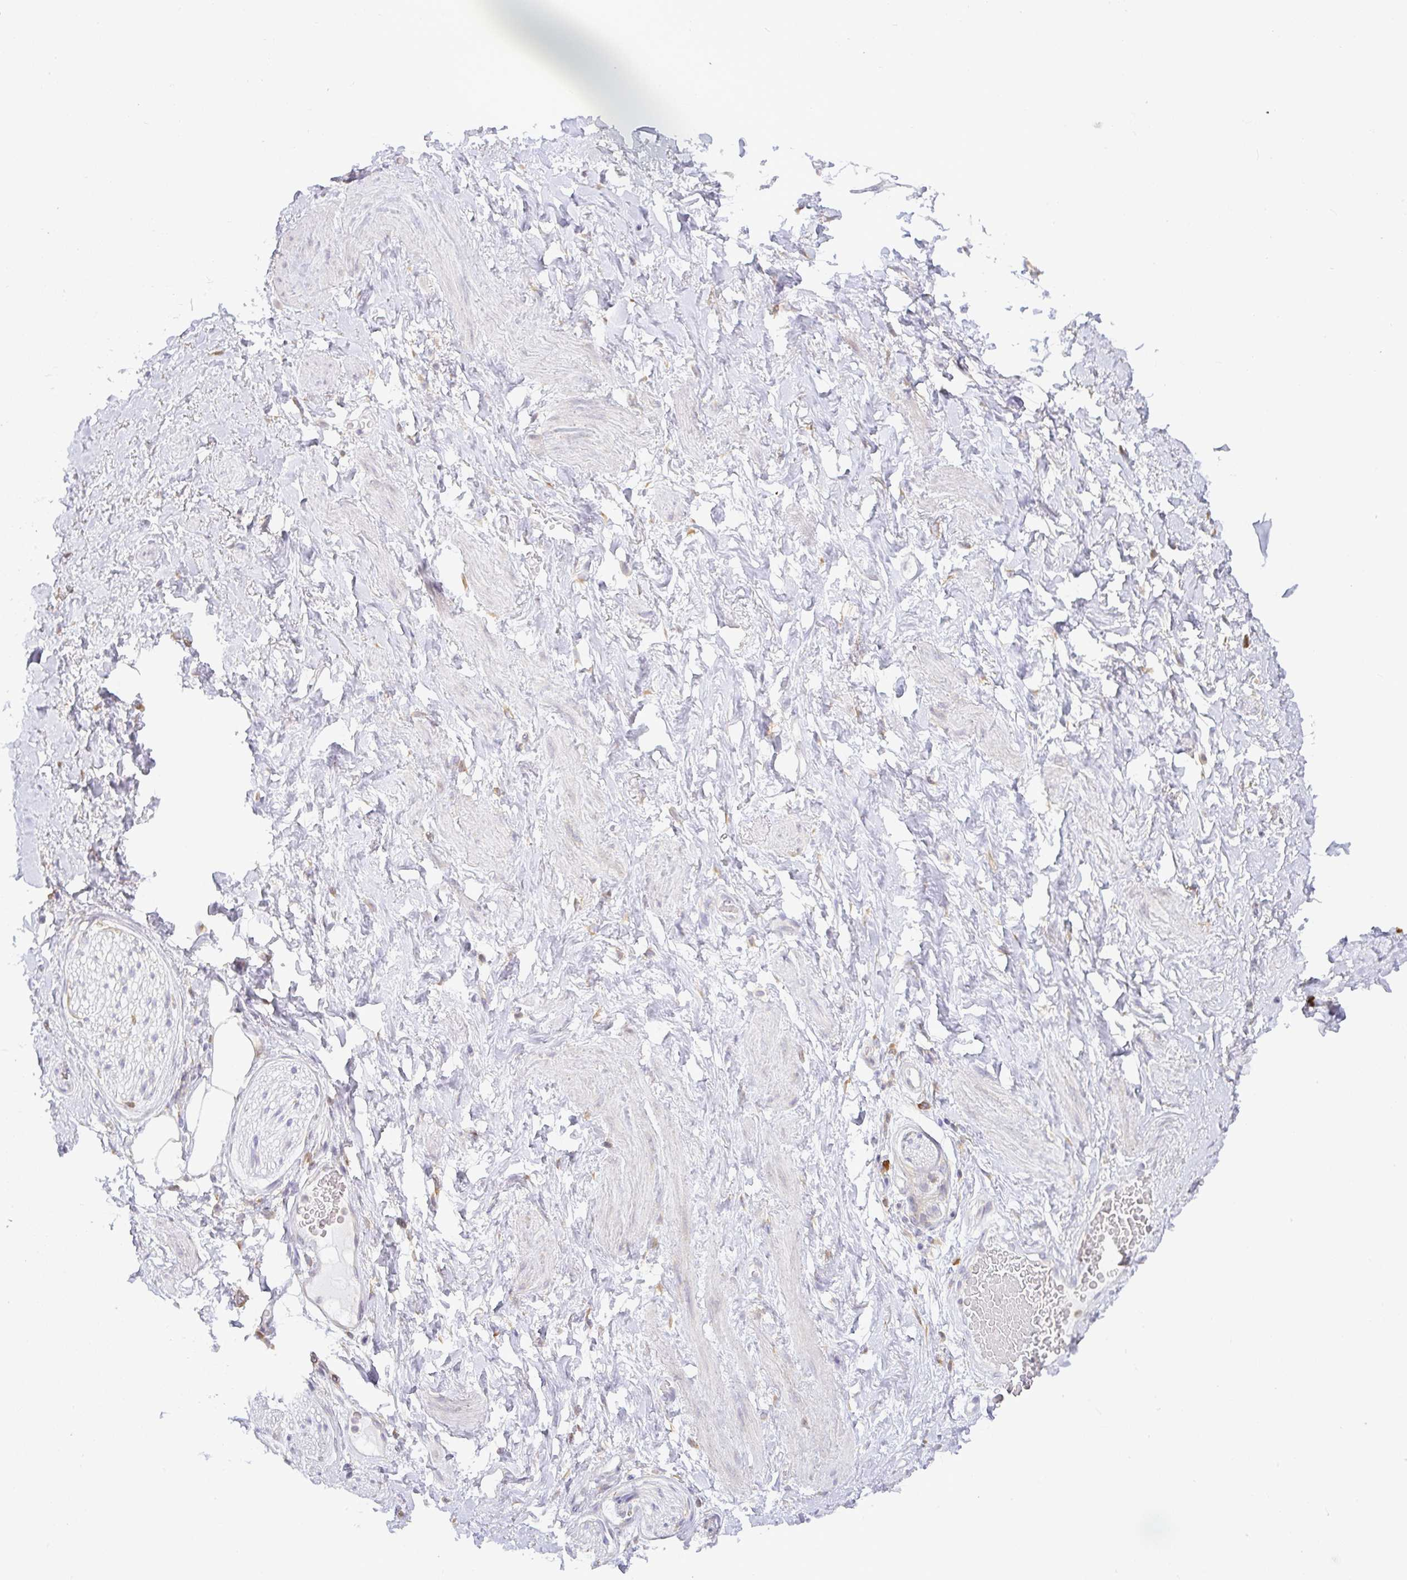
{"staining": {"intensity": "negative", "quantity": "none", "location": "none"}, "tissue": "adipose tissue", "cell_type": "Adipocytes", "image_type": "normal", "snomed": [{"axis": "morphology", "description": "Normal tissue, NOS"}, {"axis": "topography", "description": "Vagina"}, {"axis": "topography", "description": "Peripheral nerve tissue"}], "caption": "The IHC micrograph has no significant positivity in adipocytes of adipose tissue.", "gene": "DERL2", "patient": {"sex": "female", "age": 71}}